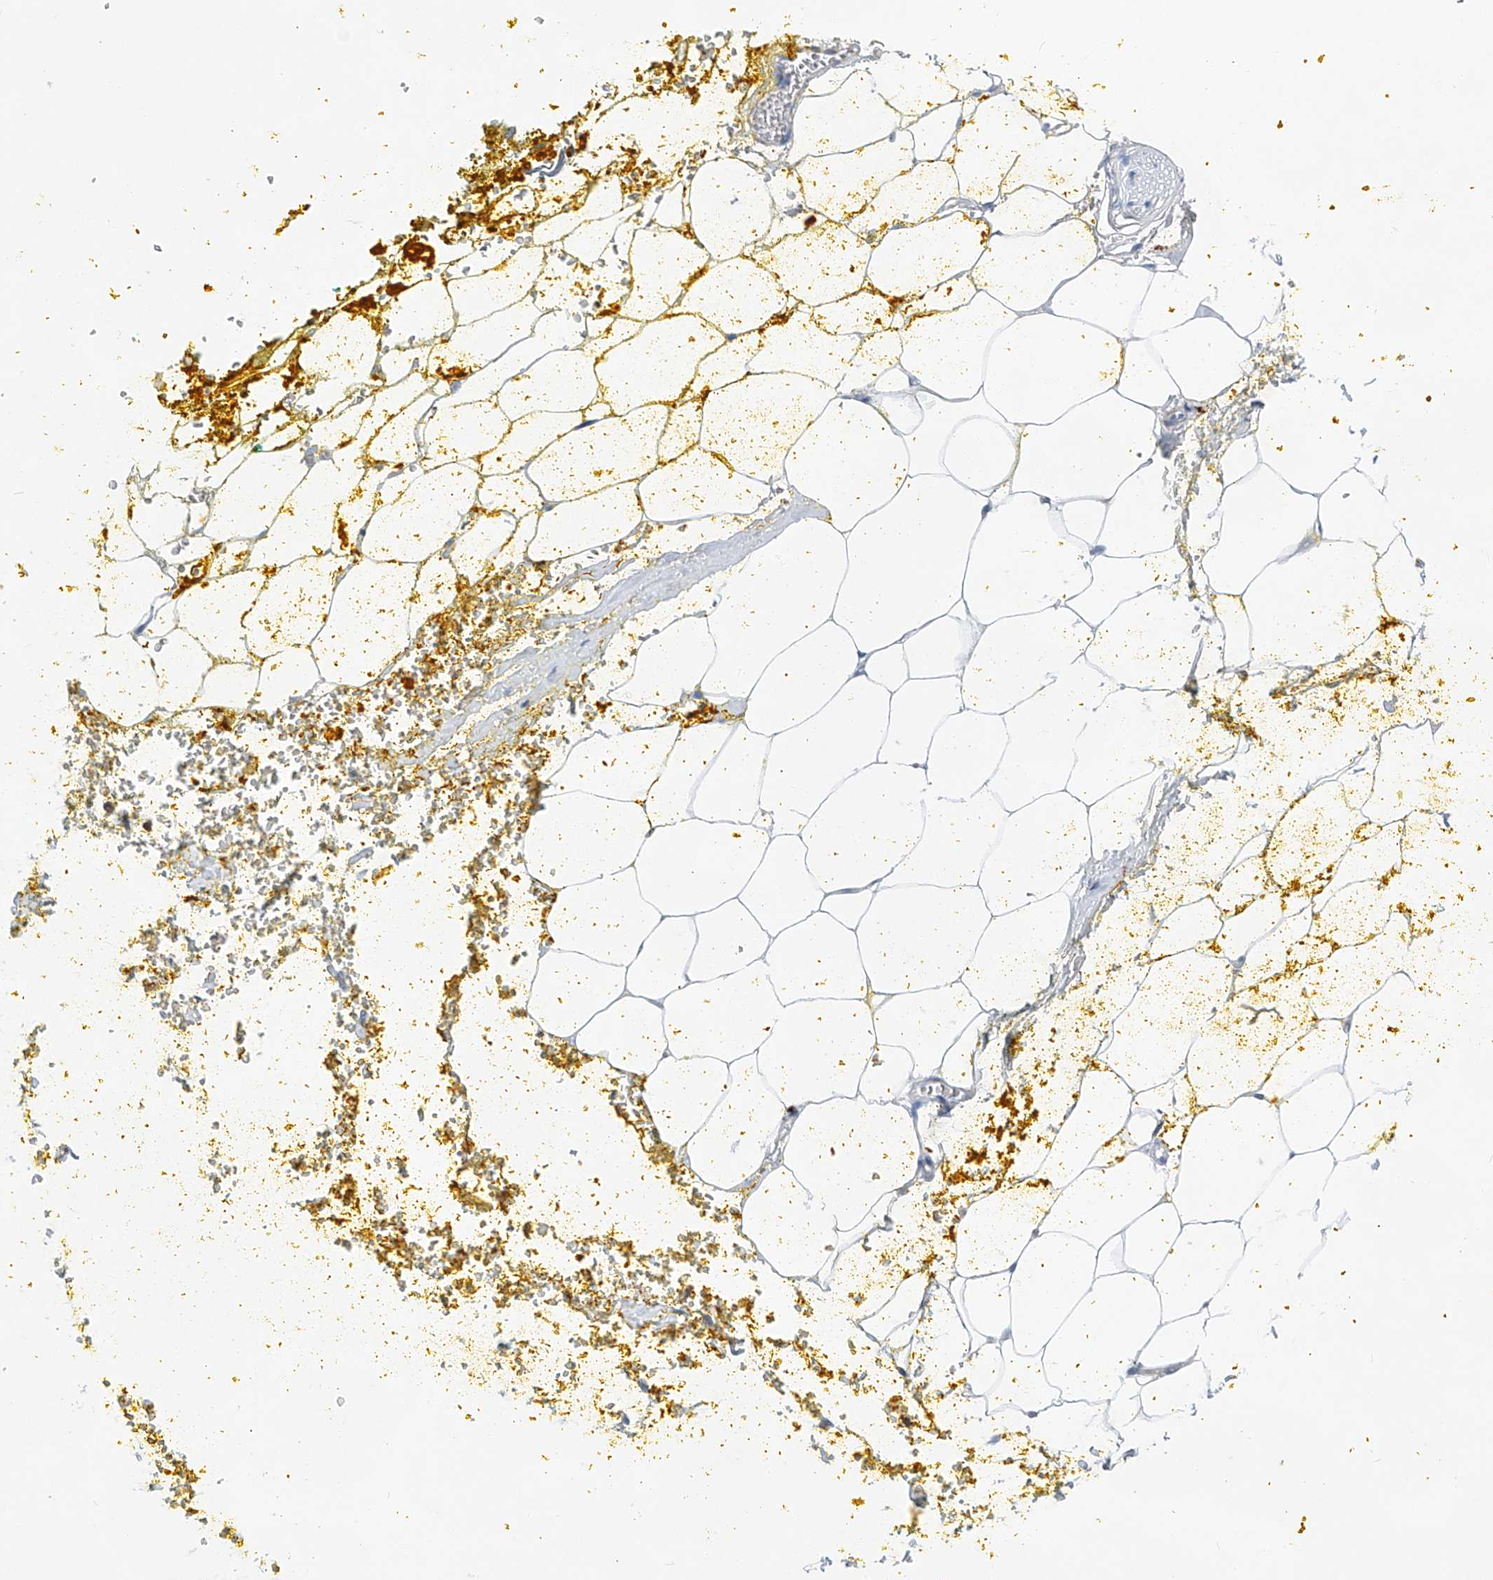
{"staining": {"intensity": "negative", "quantity": "none", "location": "none"}, "tissue": "adipose tissue", "cell_type": "Adipocytes", "image_type": "normal", "snomed": [{"axis": "morphology", "description": "Normal tissue, NOS"}, {"axis": "morphology", "description": "Adenocarcinoma, Low grade"}, {"axis": "topography", "description": "Prostate"}, {"axis": "topography", "description": "Peripheral nerve tissue"}], "caption": "High magnification brightfield microscopy of unremarkable adipose tissue stained with DAB (brown) and counterstained with hematoxylin (blue): adipocytes show no significant staining.", "gene": "KLF15", "patient": {"sex": "male", "age": 63}}